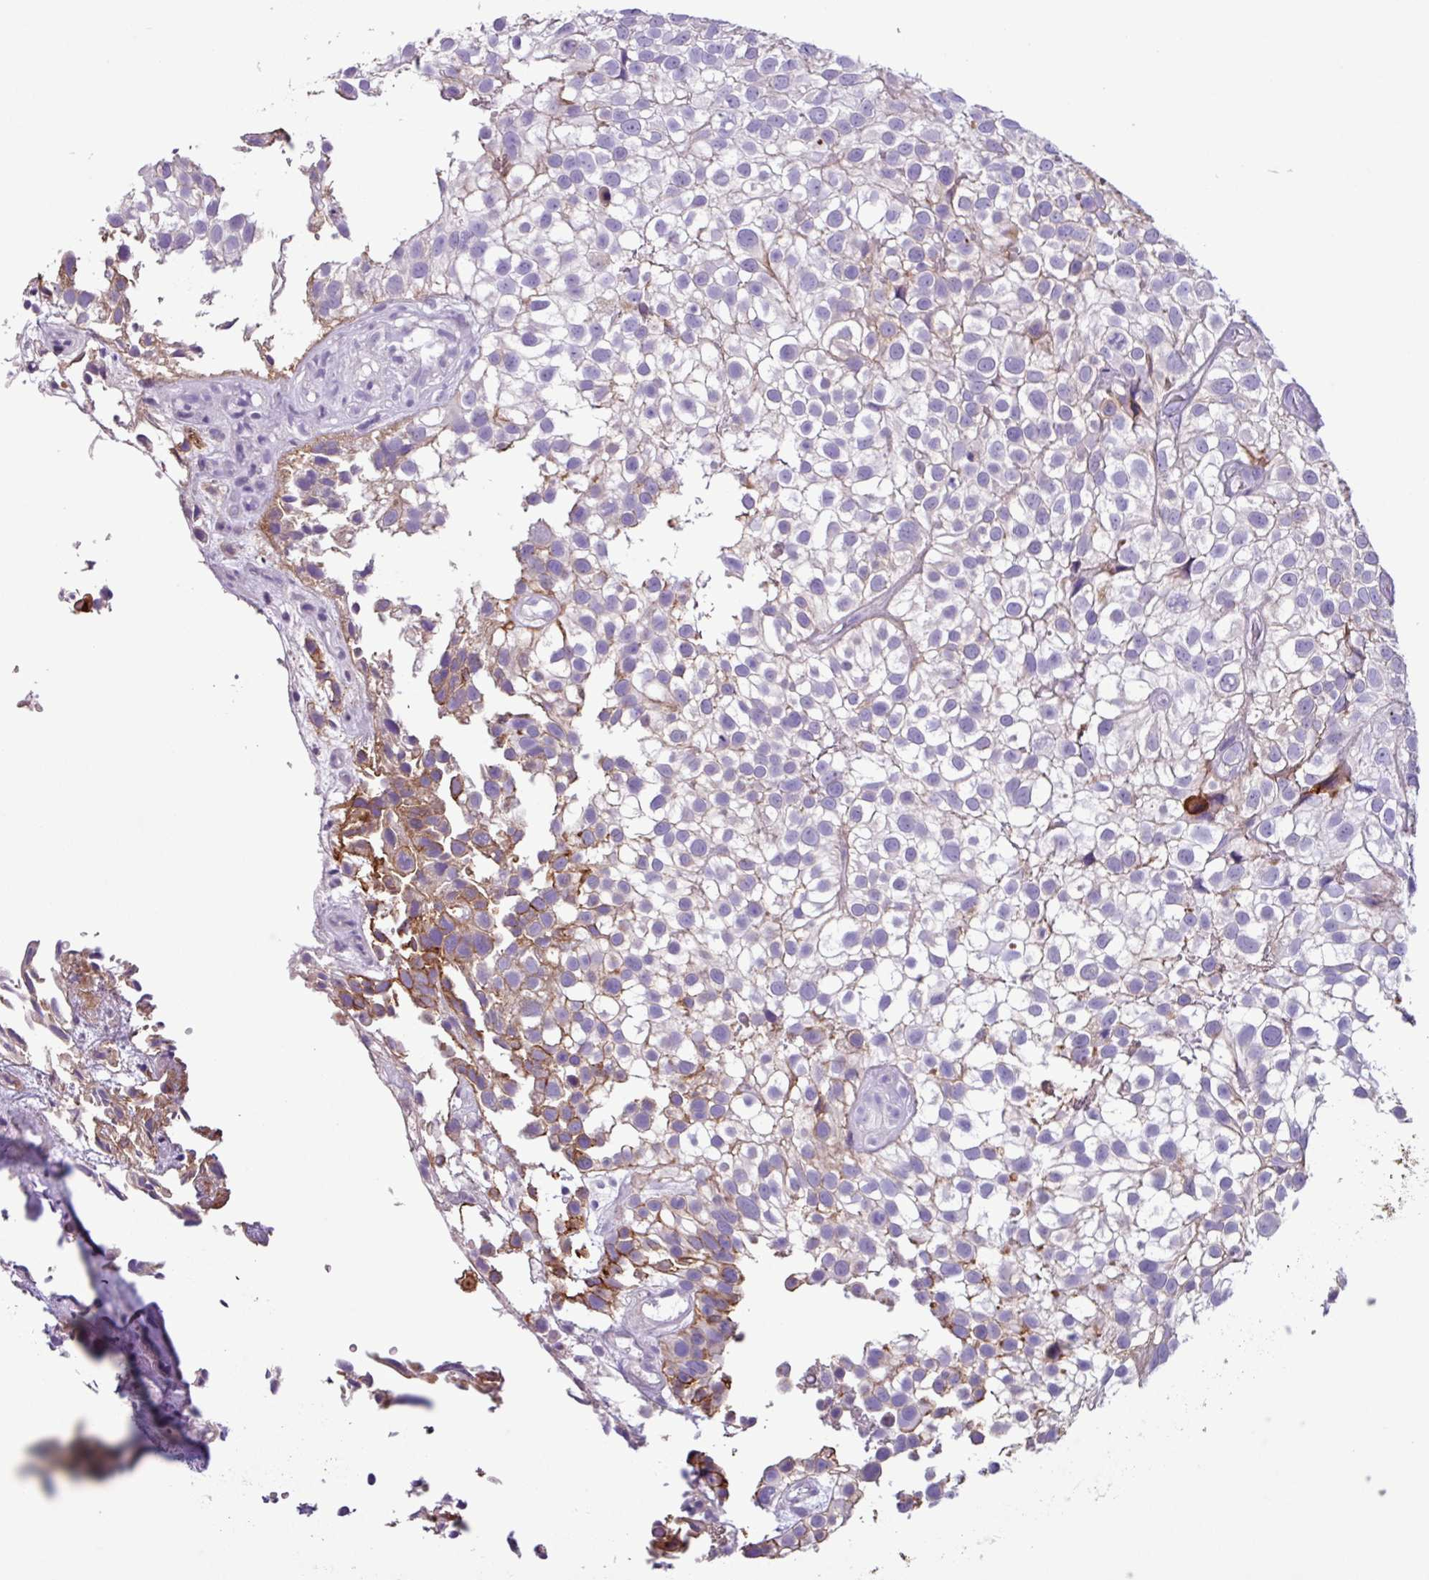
{"staining": {"intensity": "moderate", "quantity": "<25%", "location": "cytoplasmic/membranous"}, "tissue": "urothelial cancer", "cell_type": "Tumor cells", "image_type": "cancer", "snomed": [{"axis": "morphology", "description": "Urothelial carcinoma, High grade"}, {"axis": "topography", "description": "Urinary bladder"}], "caption": "This is an image of IHC staining of urothelial carcinoma (high-grade), which shows moderate expression in the cytoplasmic/membranous of tumor cells.", "gene": "CYSTM1", "patient": {"sex": "male", "age": 56}}